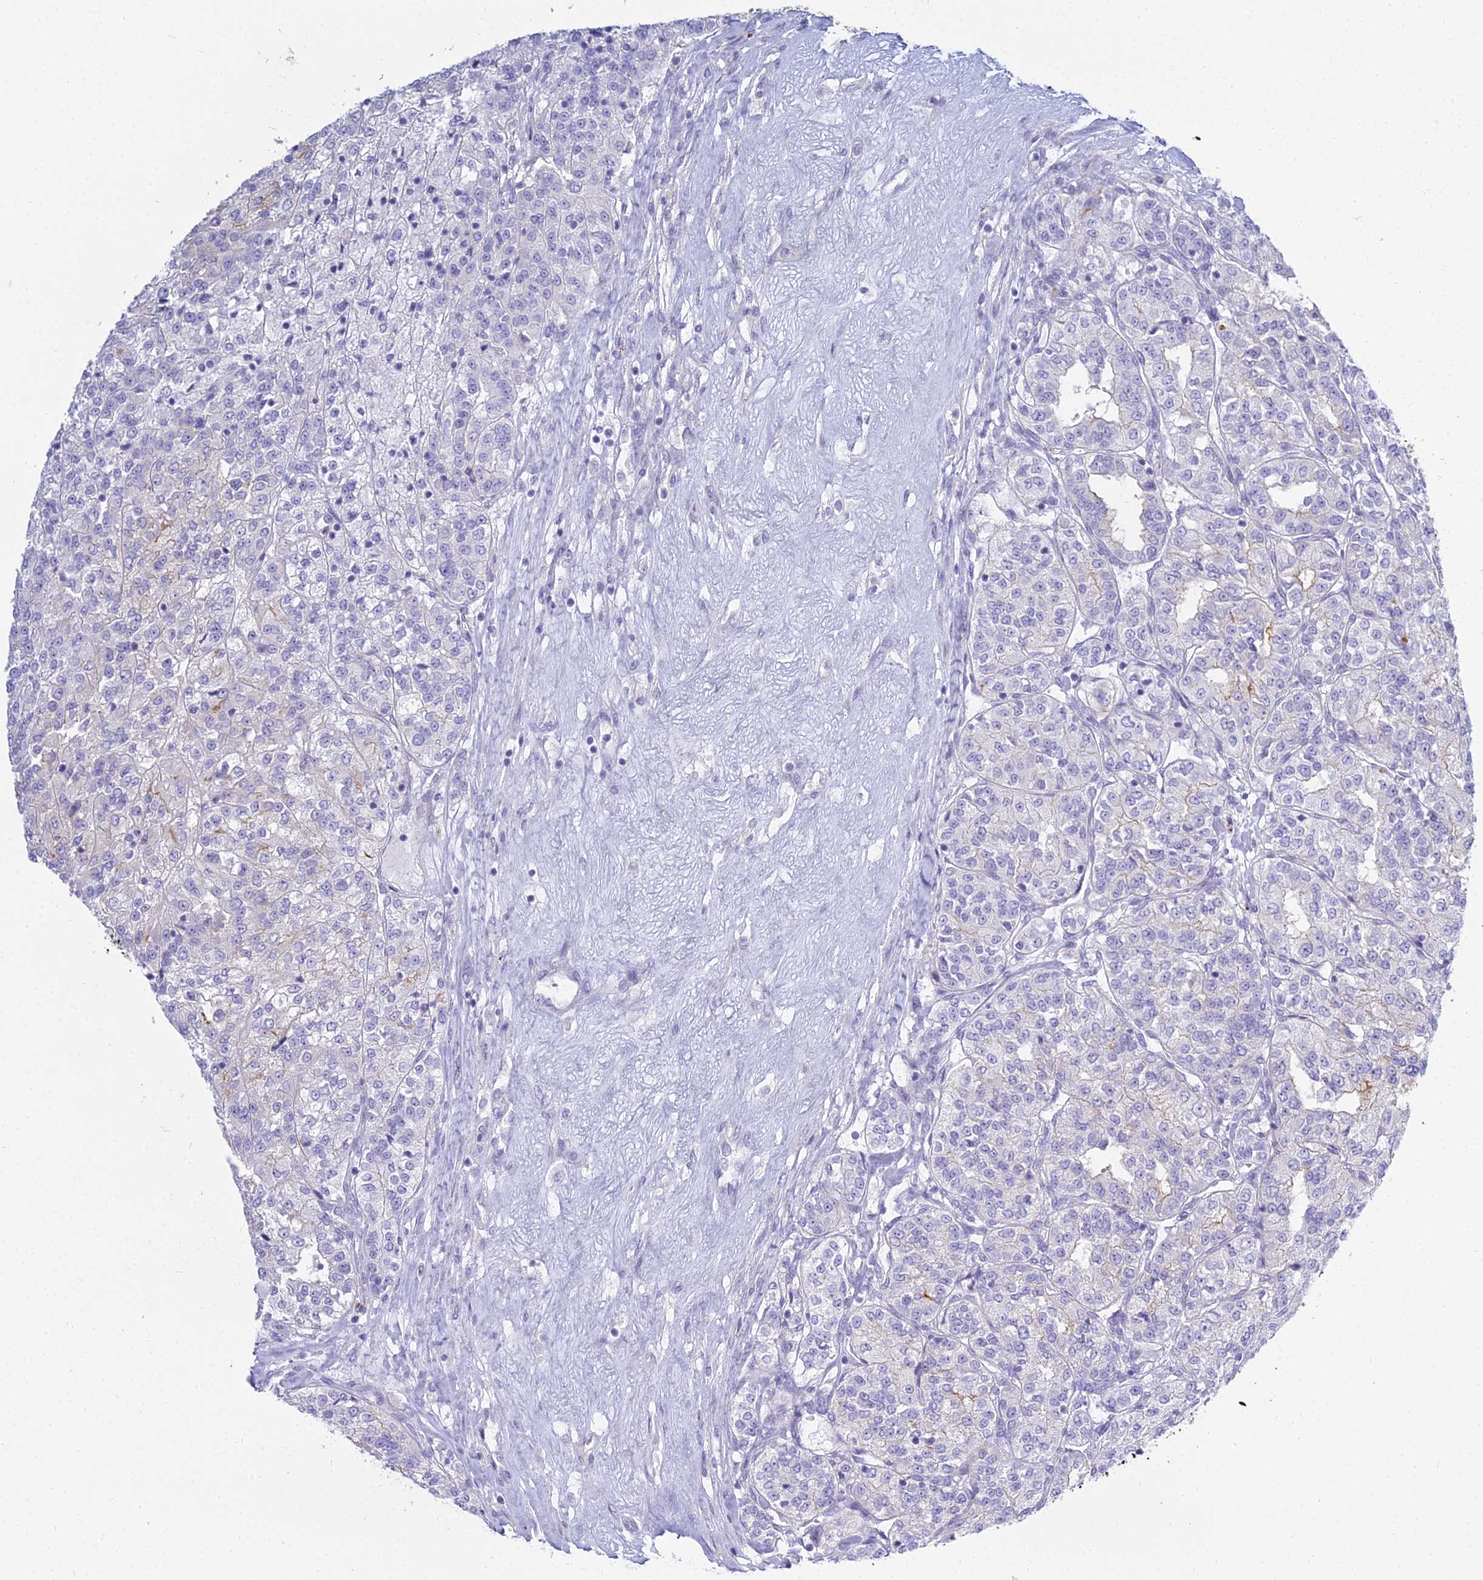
{"staining": {"intensity": "negative", "quantity": "none", "location": "none"}, "tissue": "renal cancer", "cell_type": "Tumor cells", "image_type": "cancer", "snomed": [{"axis": "morphology", "description": "Adenocarcinoma, NOS"}, {"axis": "topography", "description": "Kidney"}], "caption": "Protein analysis of renal cancer (adenocarcinoma) exhibits no significant staining in tumor cells. Nuclei are stained in blue.", "gene": "SMIM24", "patient": {"sex": "female", "age": 63}}